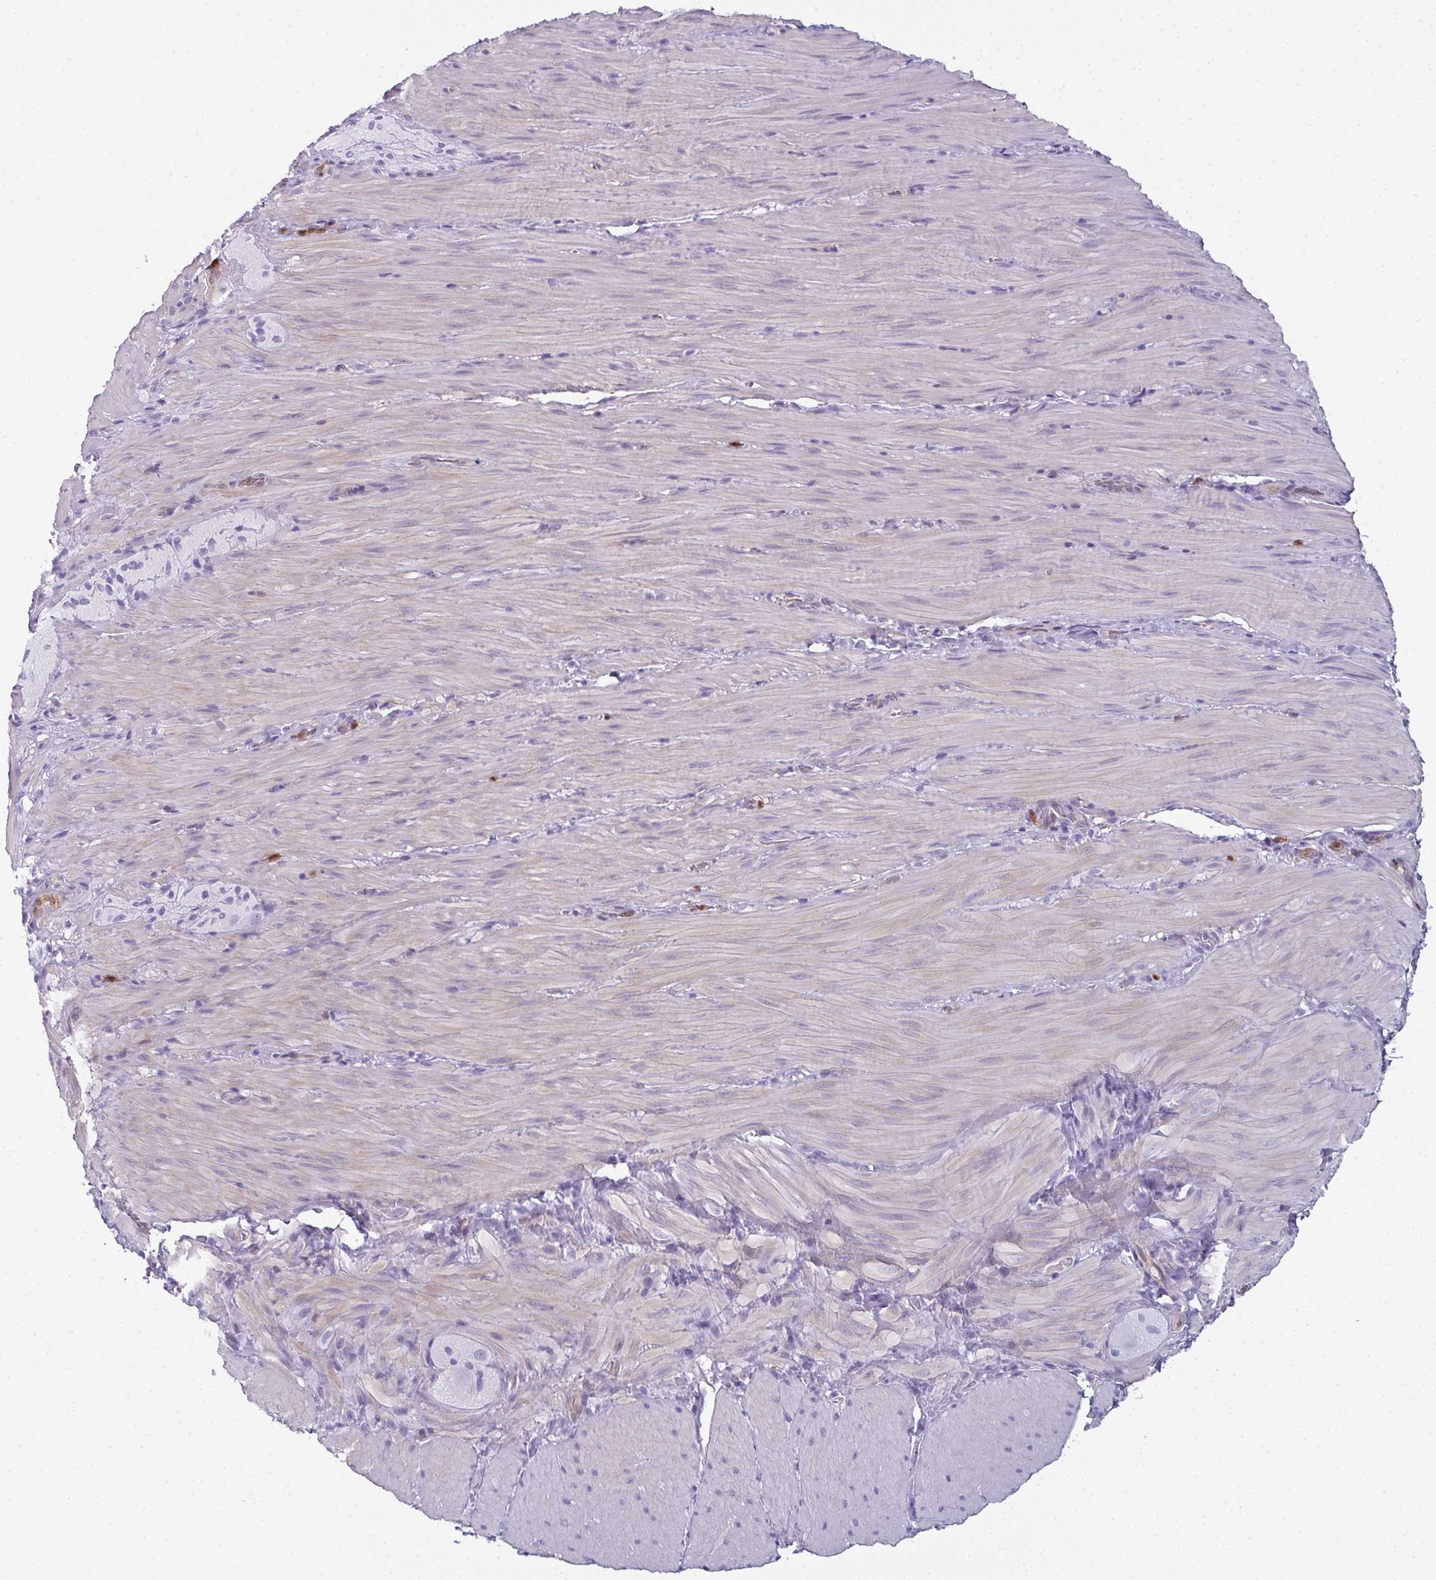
{"staining": {"intensity": "negative", "quantity": "none", "location": "none"}, "tissue": "smooth muscle", "cell_type": "Smooth muscle cells", "image_type": "normal", "snomed": [{"axis": "morphology", "description": "Normal tissue, NOS"}, {"axis": "topography", "description": "Smooth muscle"}, {"axis": "topography", "description": "Colon"}], "caption": "Smooth muscle cells show no significant expression in benign smooth muscle. (Stains: DAB immunohistochemistry with hematoxylin counter stain, Microscopy: brightfield microscopy at high magnification).", "gene": "CDA", "patient": {"sex": "male", "age": 73}}